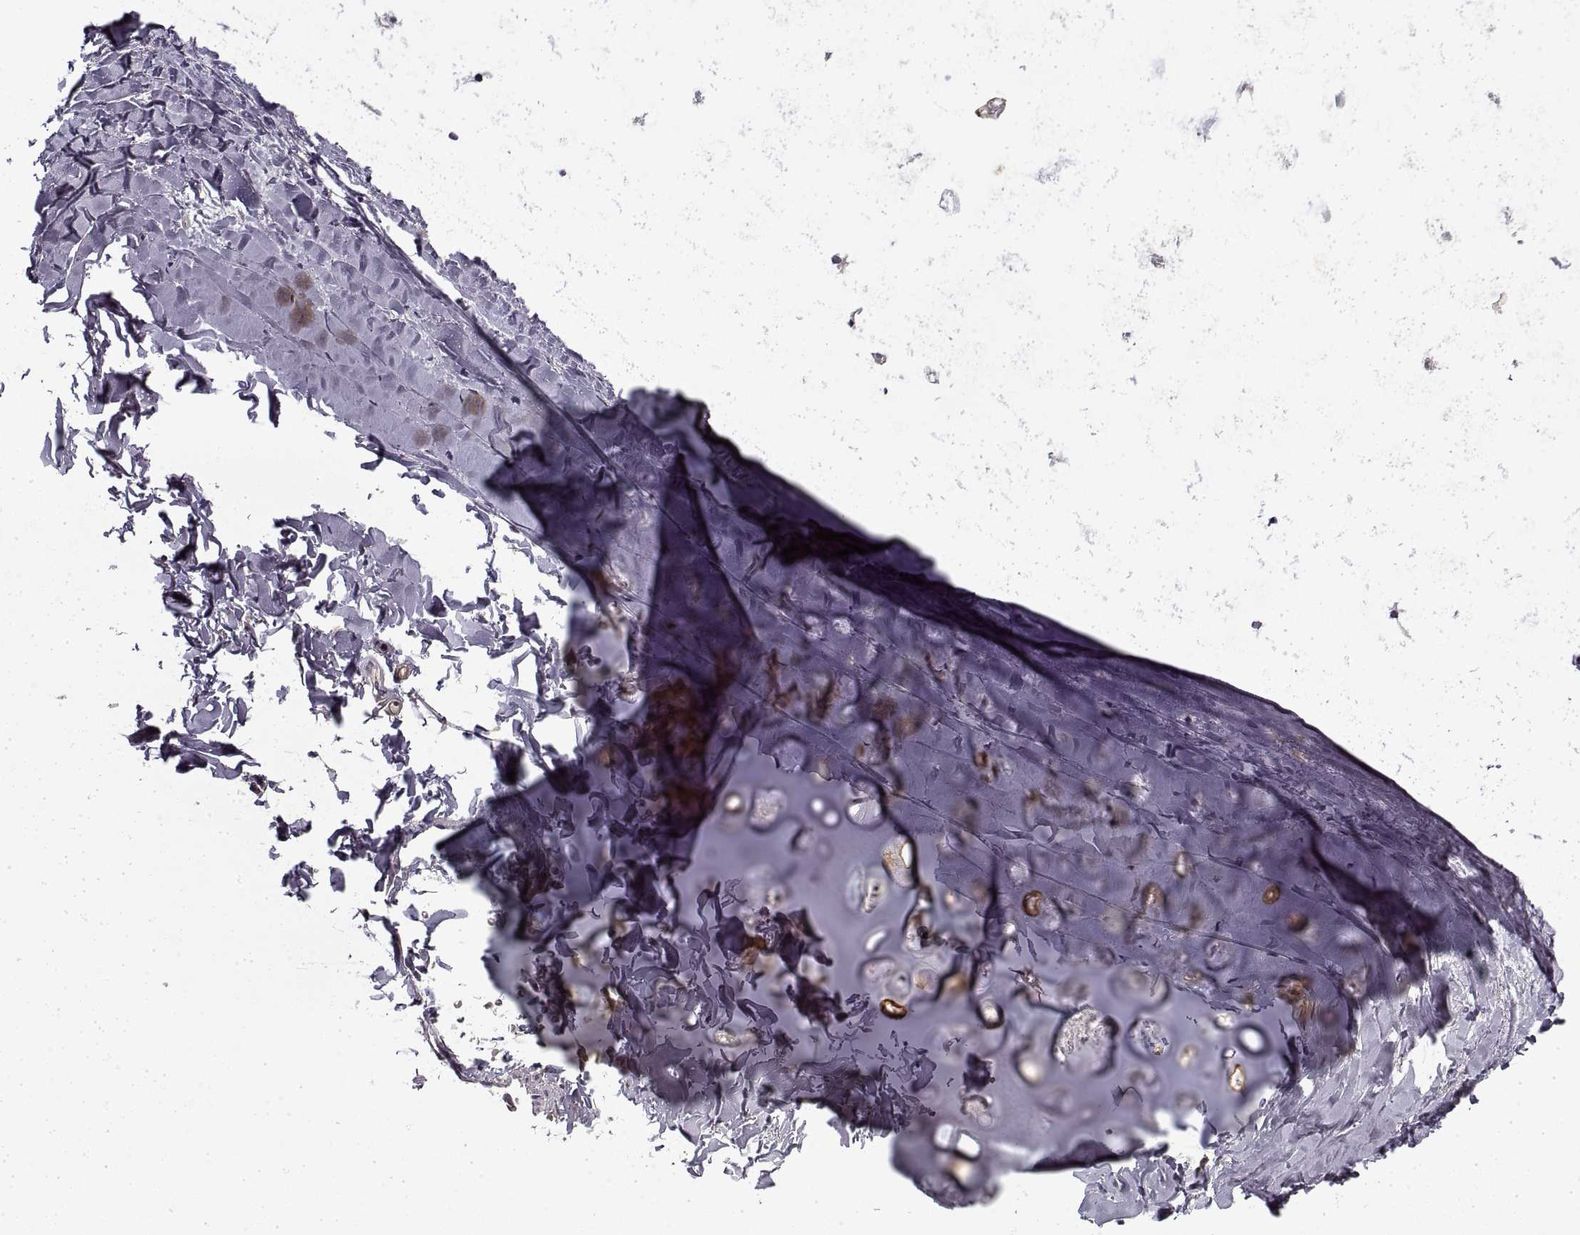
{"staining": {"intensity": "moderate", "quantity": "<25%", "location": "cytoplasmic/membranous"}, "tissue": "soft tissue", "cell_type": "Chondrocytes", "image_type": "normal", "snomed": [{"axis": "morphology", "description": "Normal tissue, NOS"}, {"axis": "topography", "description": "Lymph node"}, {"axis": "topography", "description": "Bronchus"}], "caption": "Human soft tissue stained with a brown dye reveals moderate cytoplasmic/membranous positive staining in about <25% of chondrocytes.", "gene": "LAMB2", "patient": {"sex": "female", "age": 70}}